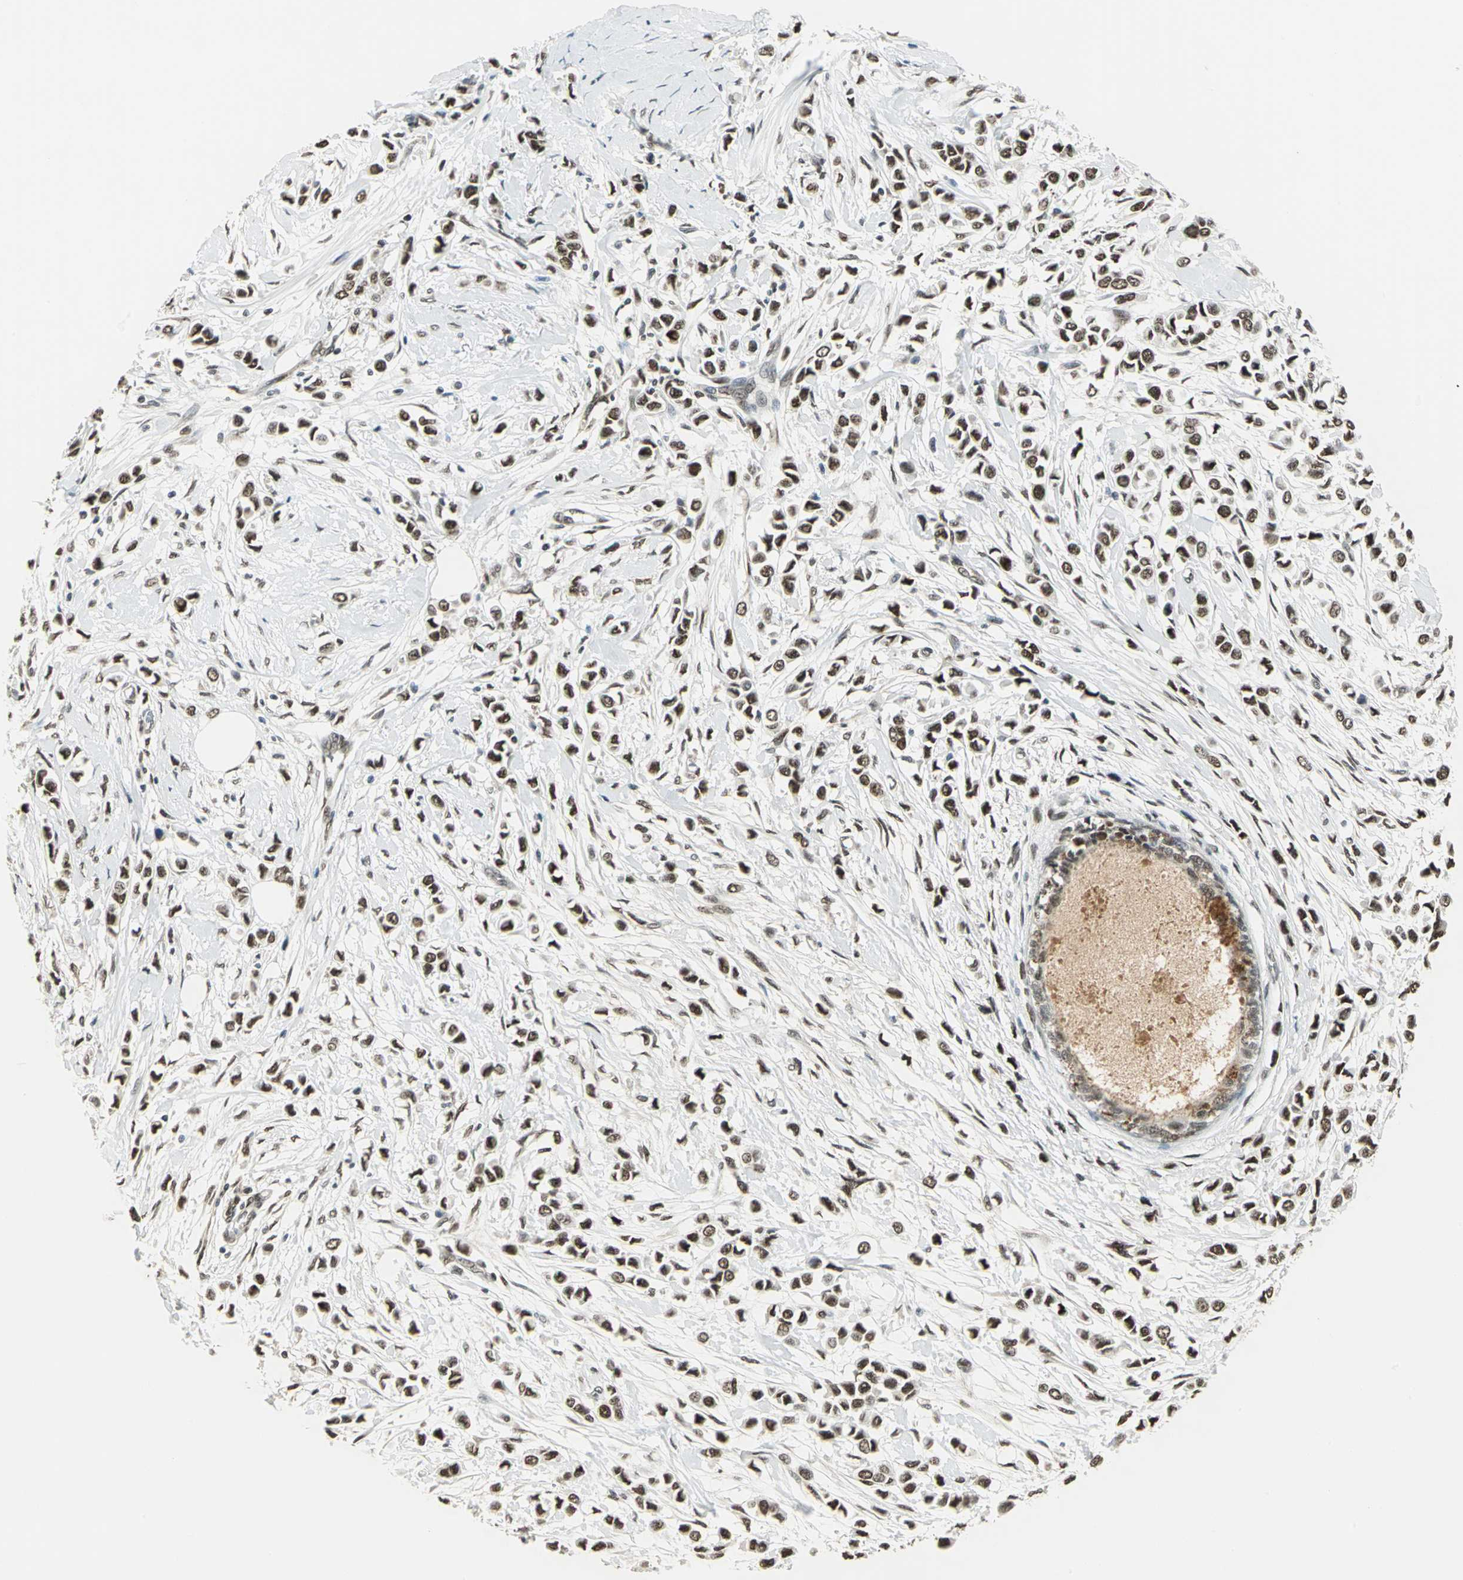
{"staining": {"intensity": "strong", "quantity": ">75%", "location": "nuclear"}, "tissue": "breast cancer", "cell_type": "Tumor cells", "image_type": "cancer", "snomed": [{"axis": "morphology", "description": "Lobular carcinoma"}, {"axis": "topography", "description": "Breast"}], "caption": "High-magnification brightfield microscopy of breast cancer (lobular carcinoma) stained with DAB (brown) and counterstained with hematoxylin (blue). tumor cells exhibit strong nuclear positivity is present in approximately>75% of cells. The protein is stained brown, and the nuclei are stained in blue (DAB (3,3'-diaminobenzidine) IHC with brightfield microscopy, high magnification).", "gene": "RAD17", "patient": {"sex": "female", "age": 51}}